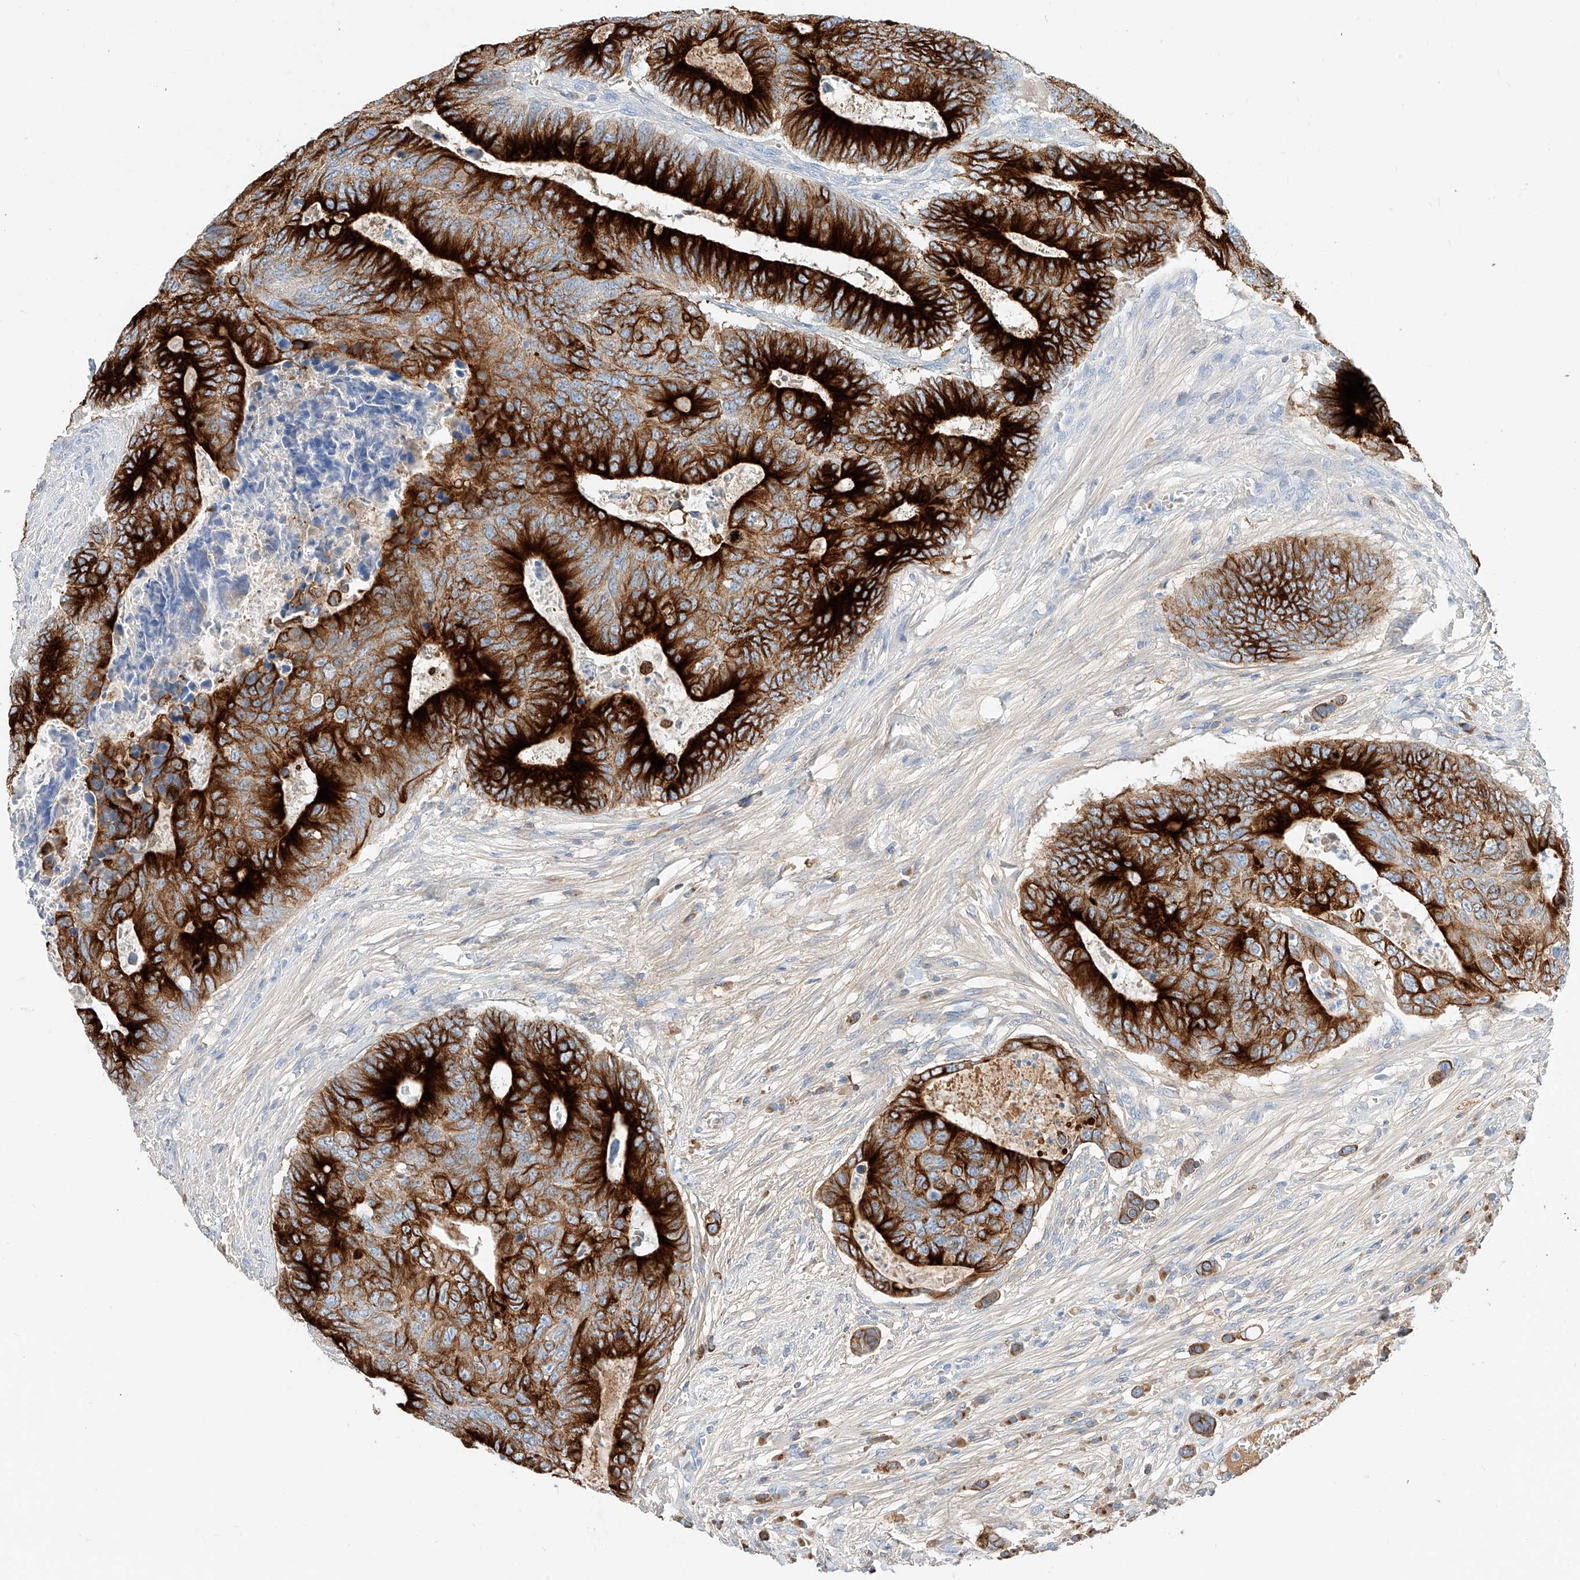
{"staining": {"intensity": "strong", "quantity": ">75%", "location": "cytoplasmic/membranous"}, "tissue": "colorectal cancer", "cell_type": "Tumor cells", "image_type": "cancer", "snomed": [{"axis": "morphology", "description": "Adenocarcinoma, NOS"}, {"axis": "topography", "description": "Colon"}], "caption": "High-power microscopy captured an IHC photomicrograph of colorectal cancer, revealing strong cytoplasmic/membranous expression in about >75% of tumor cells. The protein is shown in brown color, while the nuclei are stained blue.", "gene": "MAP7", "patient": {"sex": "male", "age": 87}}